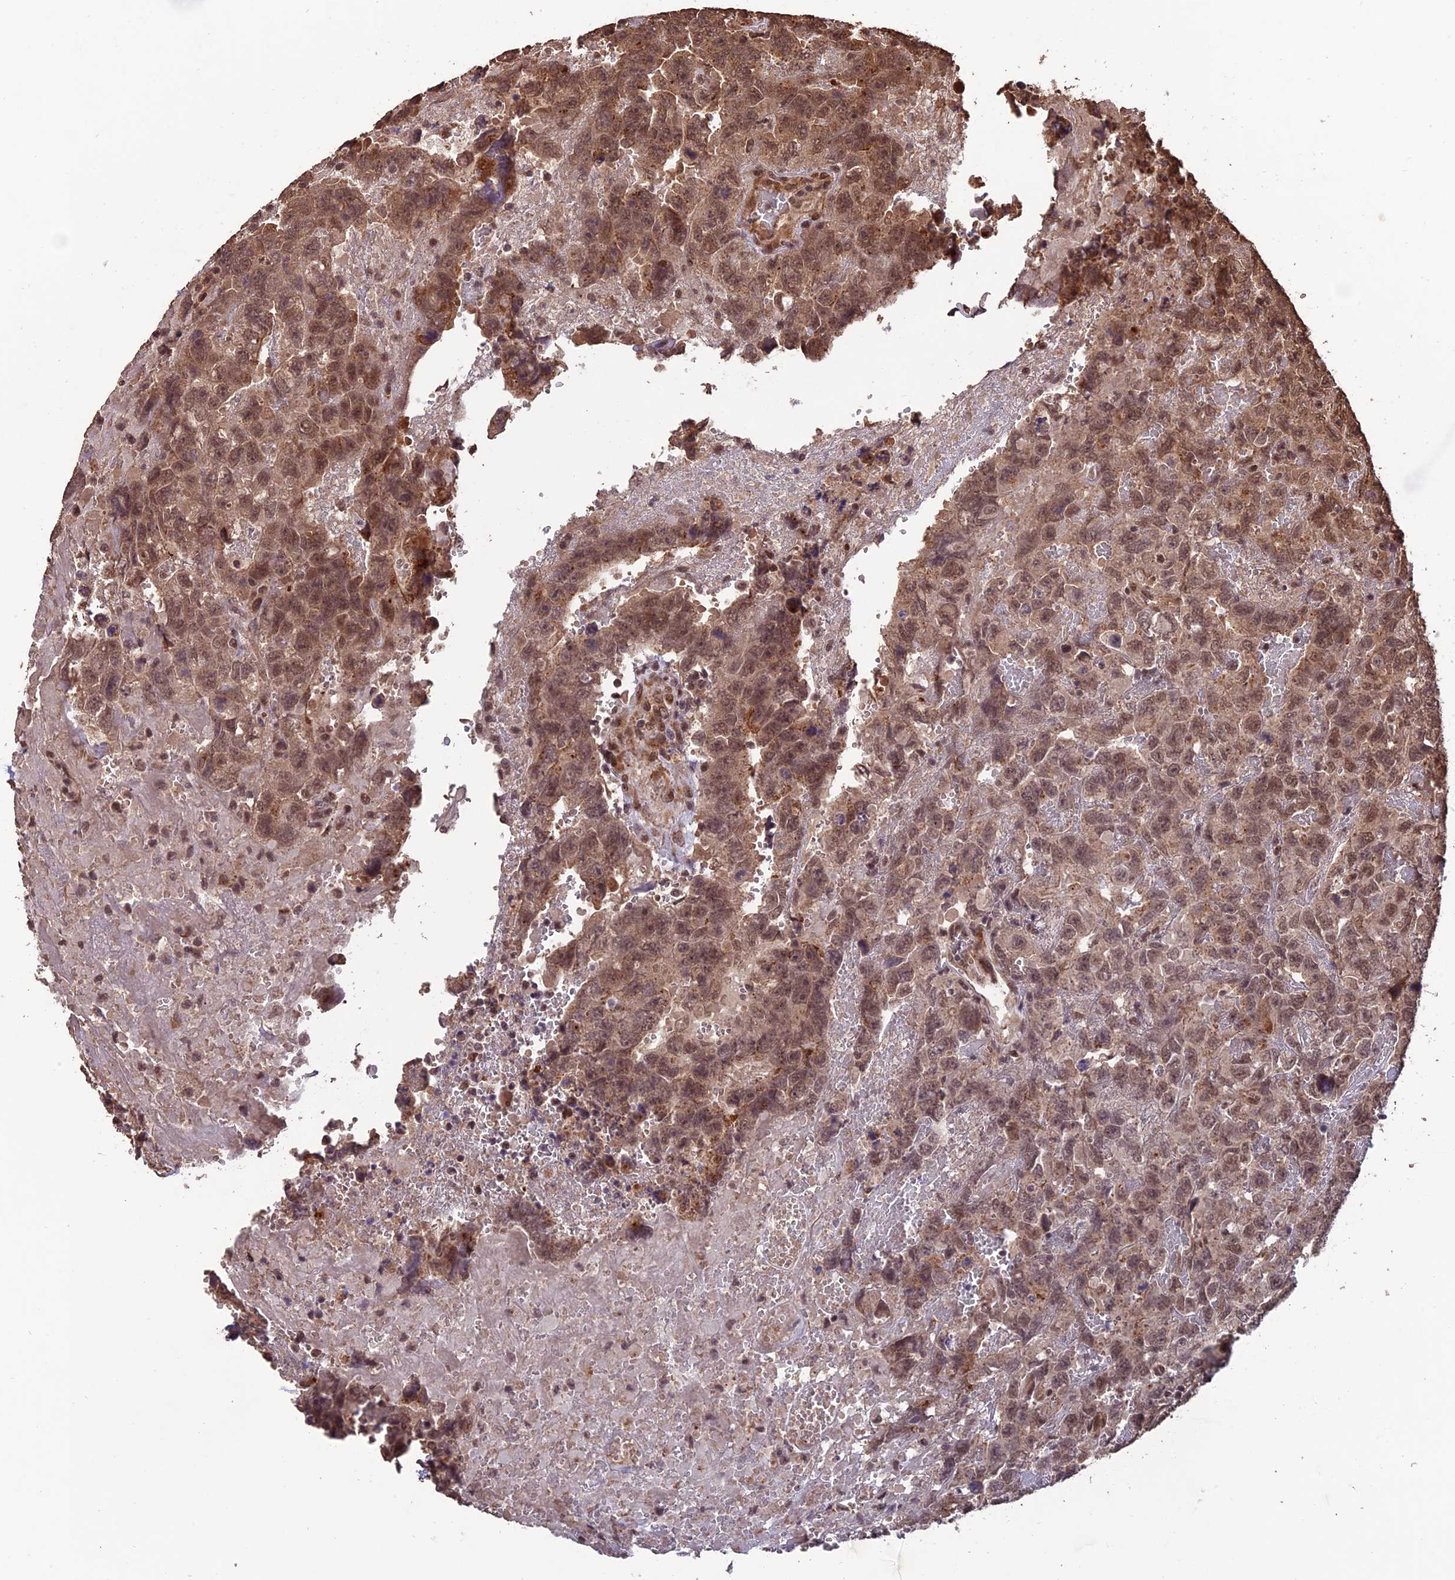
{"staining": {"intensity": "moderate", "quantity": ">75%", "location": "cytoplasmic/membranous,nuclear"}, "tissue": "testis cancer", "cell_type": "Tumor cells", "image_type": "cancer", "snomed": [{"axis": "morphology", "description": "Carcinoma, Embryonal, NOS"}, {"axis": "topography", "description": "Testis"}], "caption": "Immunohistochemistry staining of testis cancer (embryonal carcinoma), which exhibits medium levels of moderate cytoplasmic/membranous and nuclear staining in approximately >75% of tumor cells indicating moderate cytoplasmic/membranous and nuclear protein expression. The staining was performed using DAB (3,3'-diaminobenzidine) (brown) for protein detection and nuclei were counterstained in hematoxylin (blue).", "gene": "CABIN1", "patient": {"sex": "male", "age": 45}}